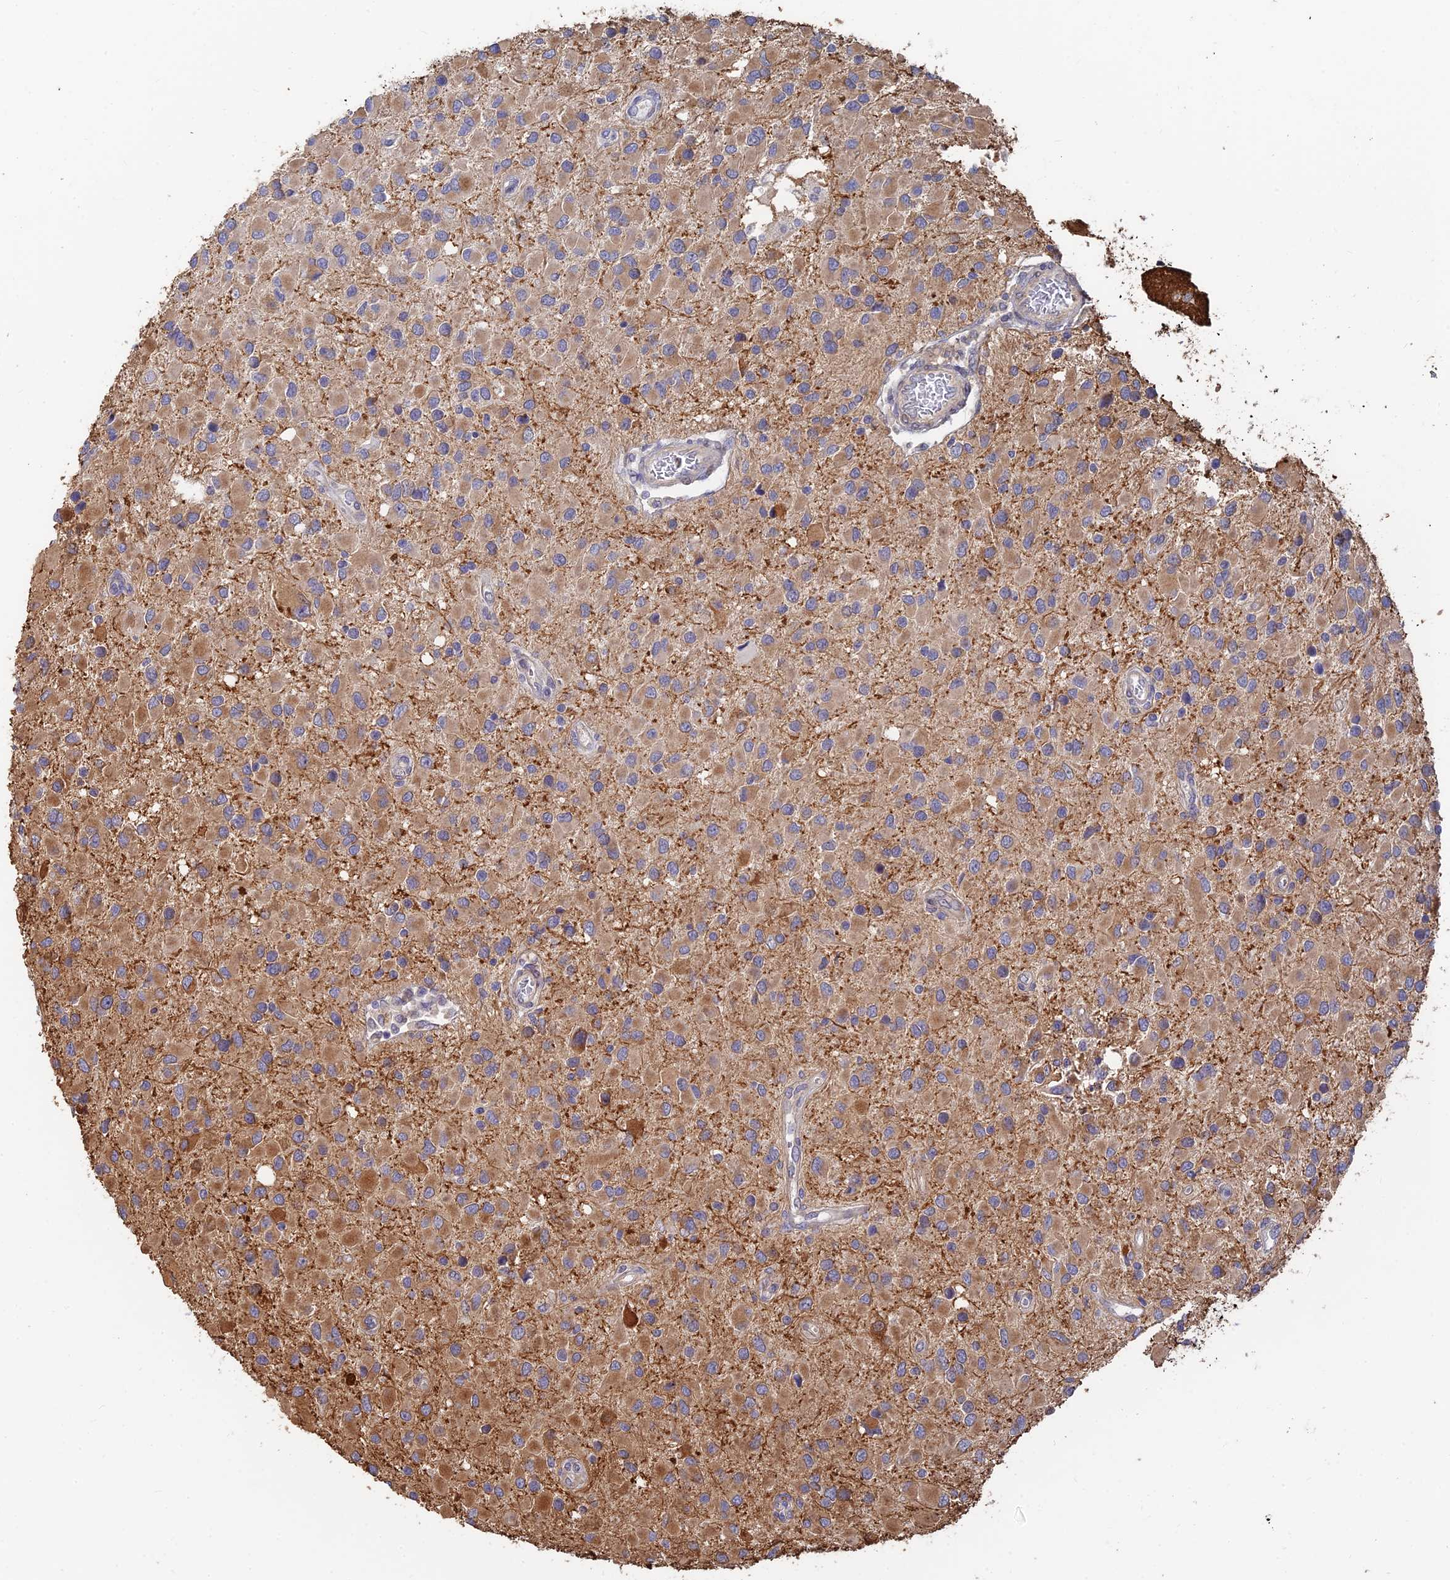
{"staining": {"intensity": "moderate", "quantity": "25%-75%", "location": "cytoplasmic/membranous"}, "tissue": "glioma", "cell_type": "Tumor cells", "image_type": "cancer", "snomed": [{"axis": "morphology", "description": "Glioma, malignant, High grade"}, {"axis": "topography", "description": "Brain"}], "caption": "Immunohistochemical staining of human malignant glioma (high-grade) reveals medium levels of moderate cytoplasmic/membranous protein positivity in about 25%-75% of tumor cells.", "gene": "WBP11", "patient": {"sex": "male", "age": 53}}